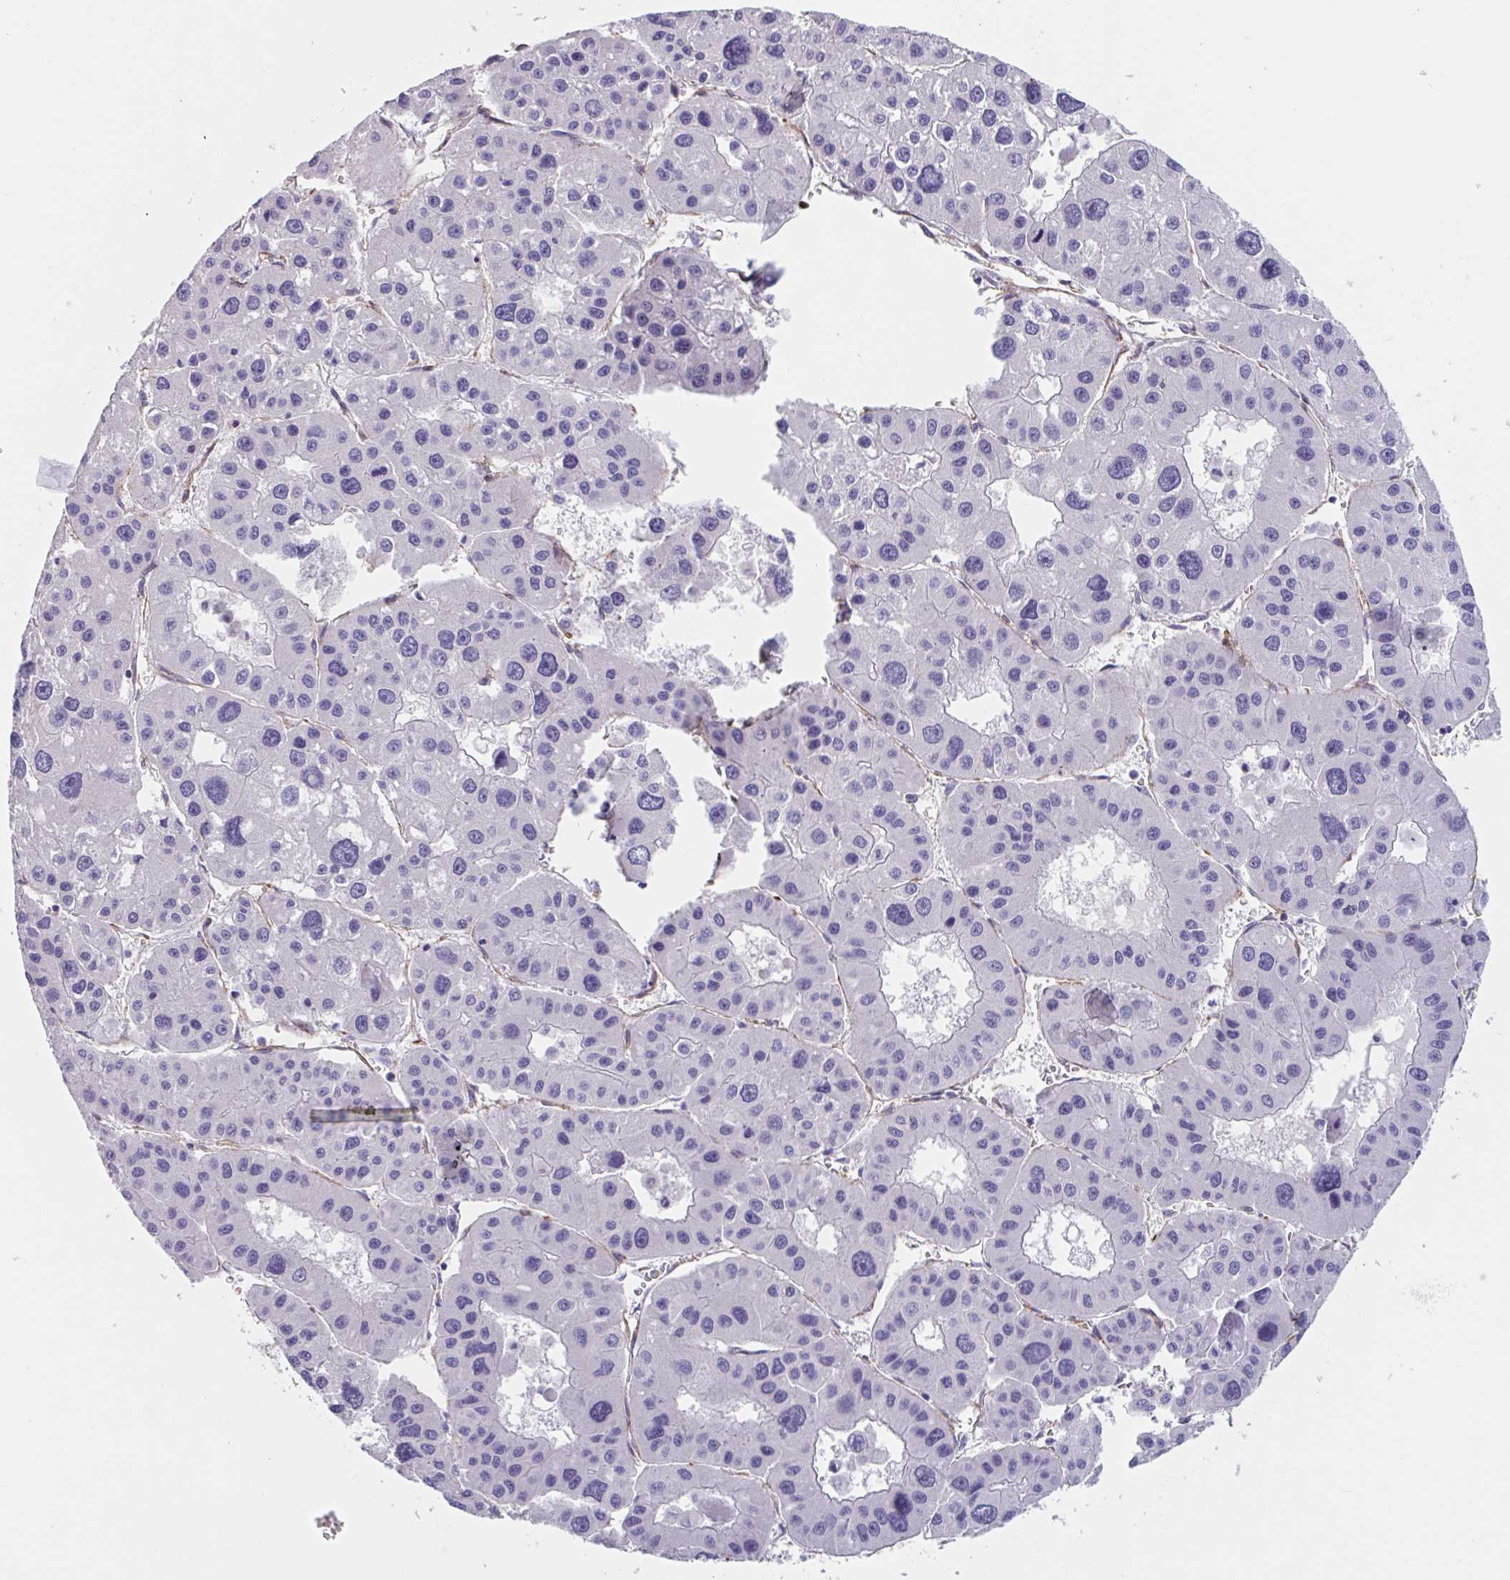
{"staining": {"intensity": "negative", "quantity": "none", "location": "none"}, "tissue": "liver cancer", "cell_type": "Tumor cells", "image_type": "cancer", "snomed": [{"axis": "morphology", "description": "Carcinoma, Hepatocellular, NOS"}, {"axis": "topography", "description": "Liver"}], "caption": "Liver cancer stained for a protein using immunohistochemistry (IHC) demonstrates no positivity tumor cells.", "gene": "CITED4", "patient": {"sex": "male", "age": 73}}